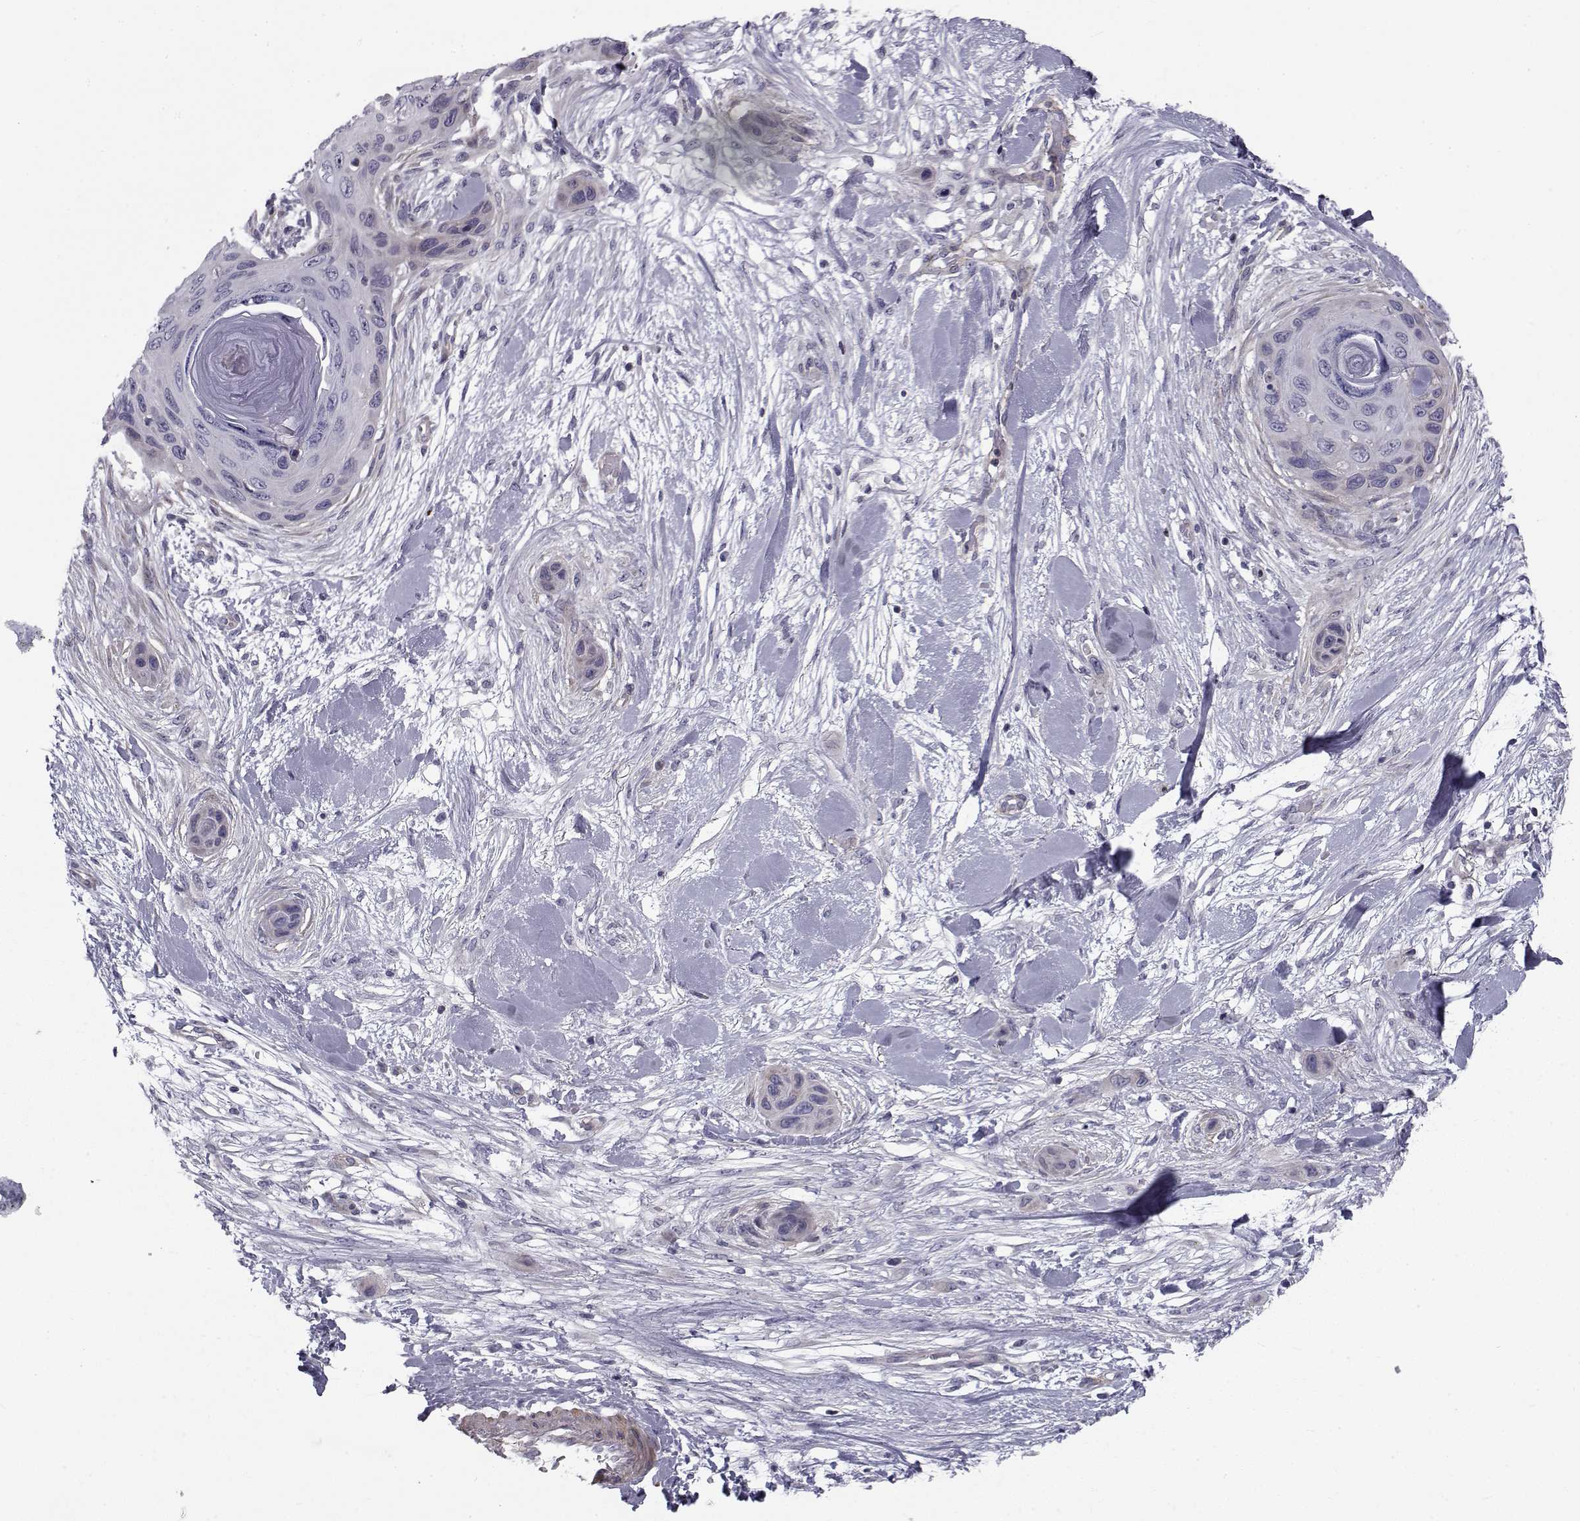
{"staining": {"intensity": "negative", "quantity": "none", "location": "none"}, "tissue": "skin cancer", "cell_type": "Tumor cells", "image_type": "cancer", "snomed": [{"axis": "morphology", "description": "Squamous cell carcinoma, NOS"}, {"axis": "topography", "description": "Skin"}], "caption": "Protein analysis of squamous cell carcinoma (skin) demonstrates no significant positivity in tumor cells. (Brightfield microscopy of DAB immunohistochemistry at high magnification).", "gene": "LRRC27", "patient": {"sex": "male", "age": 82}}